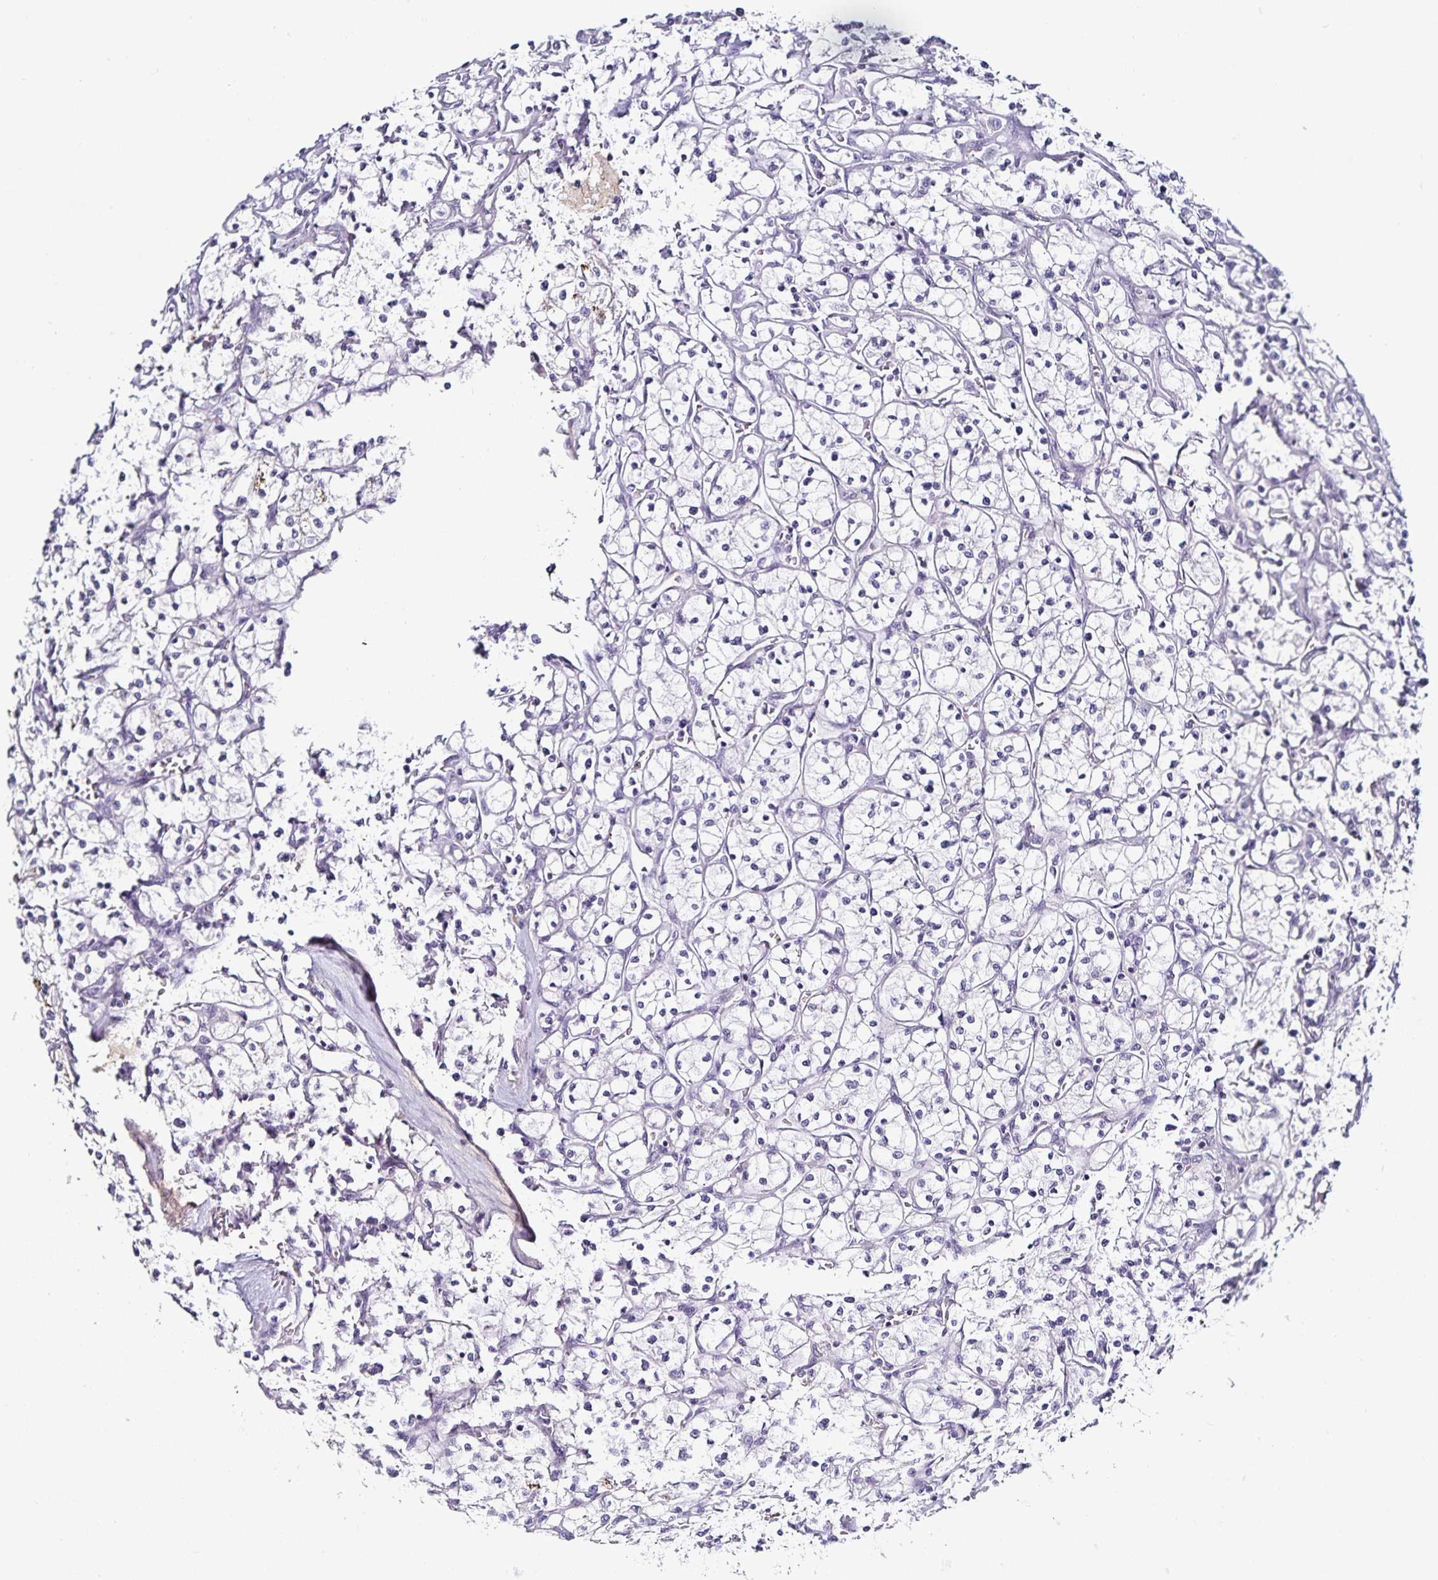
{"staining": {"intensity": "negative", "quantity": "none", "location": "none"}, "tissue": "renal cancer", "cell_type": "Tumor cells", "image_type": "cancer", "snomed": [{"axis": "morphology", "description": "Adenocarcinoma, NOS"}, {"axis": "topography", "description": "Kidney"}], "caption": "An image of renal cancer (adenocarcinoma) stained for a protein displays no brown staining in tumor cells.", "gene": "TTR", "patient": {"sex": "female", "age": 64}}